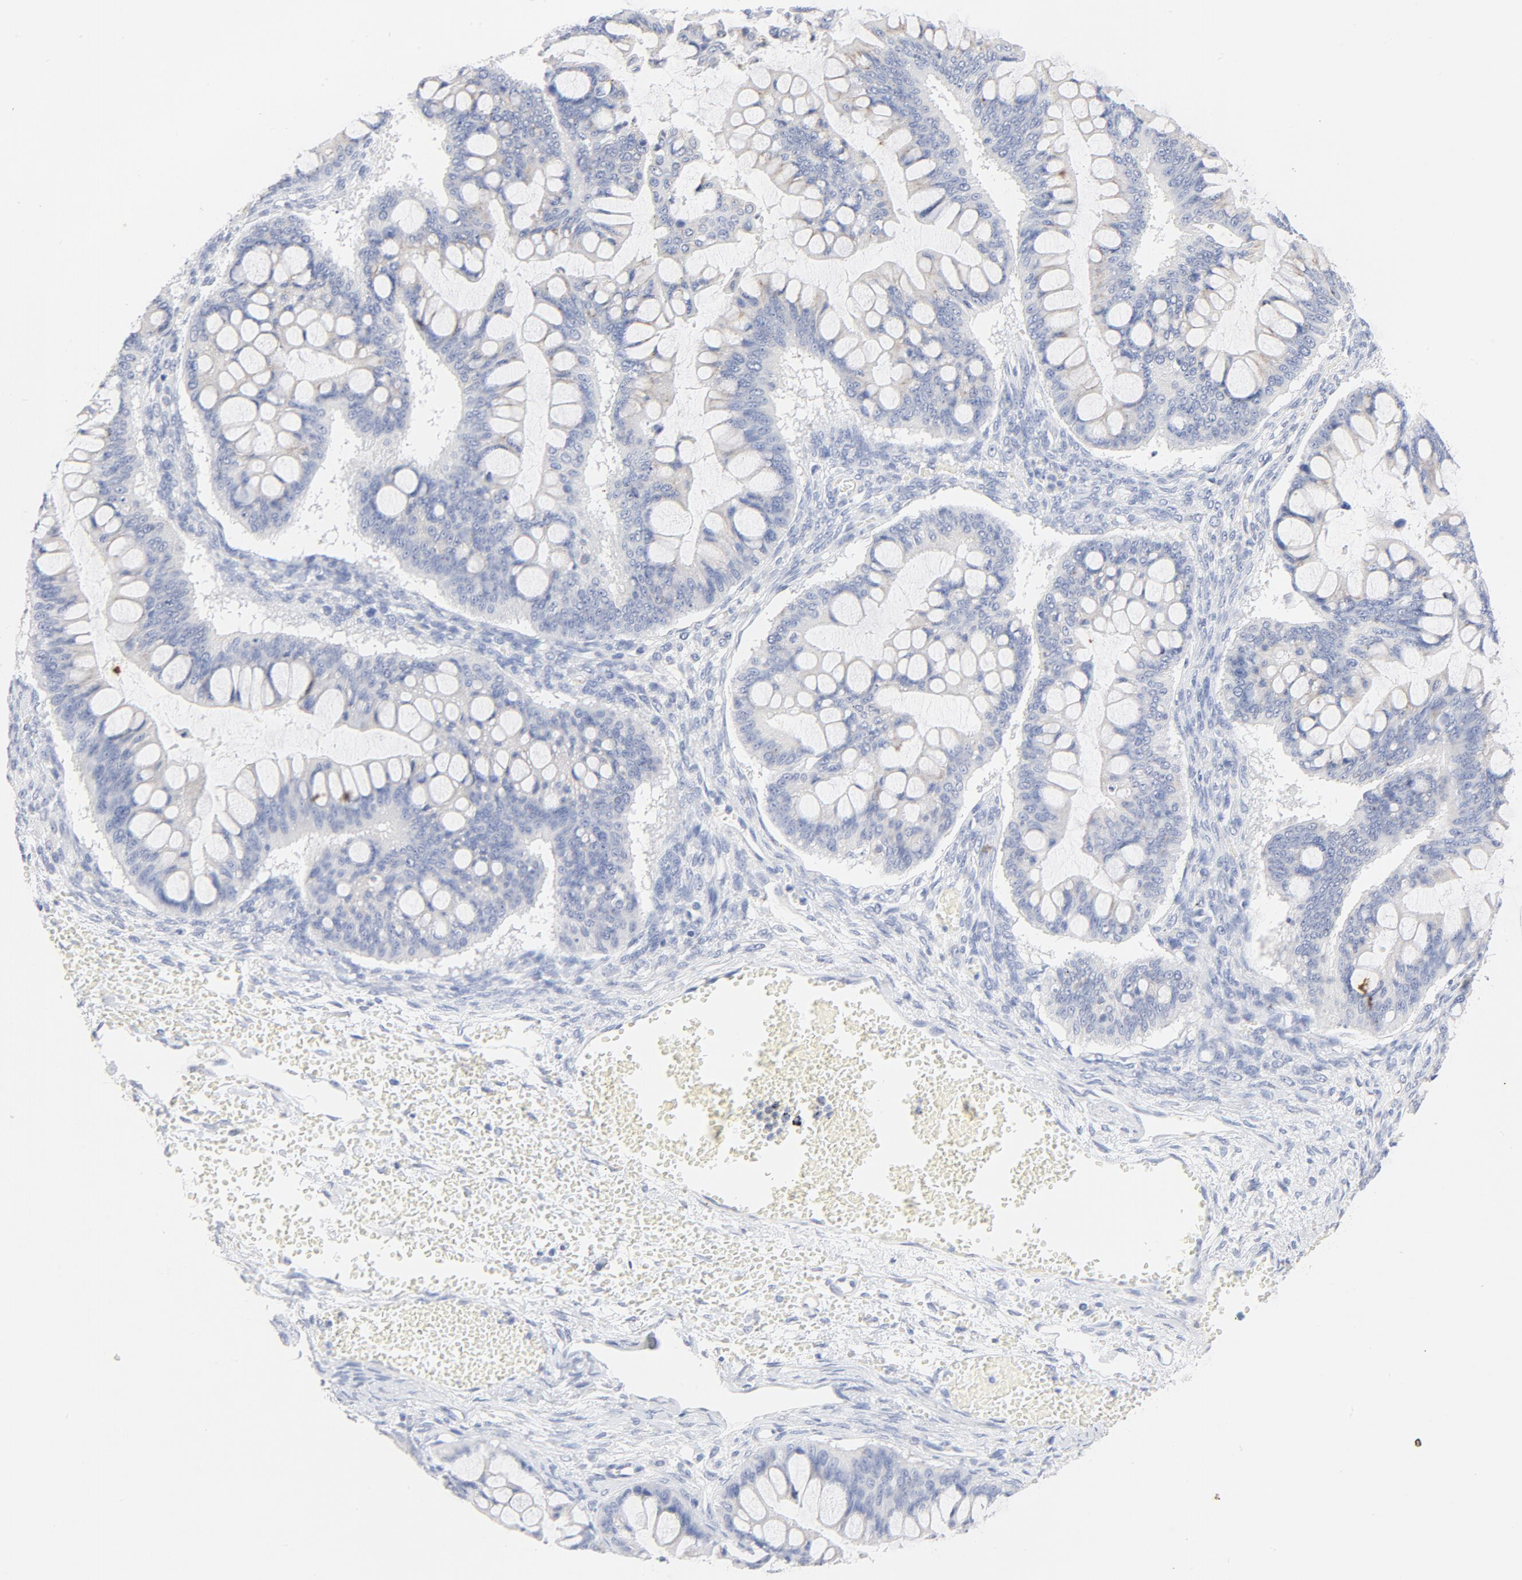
{"staining": {"intensity": "weak", "quantity": "25%-75%", "location": "cytoplasmic/membranous"}, "tissue": "ovarian cancer", "cell_type": "Tumor cells", "image_type": "cancer", "snomed": [{"axis": "morphology", "description": "Cystadenocarcinoma, mucinous, NOS"}, {"axis": "topography", "description": "Ovary"}], "caption": "A photomicrograph showing weak cytoplasmic/membranous positivity in about 25%-75% of tumor cells in ovarian cancer (mucinous cystadenocarcinoma), as visualized by brown immunohistochemical staining.", "gene": "FGFR3", "patient": {"sex": "female", "age": 73}}